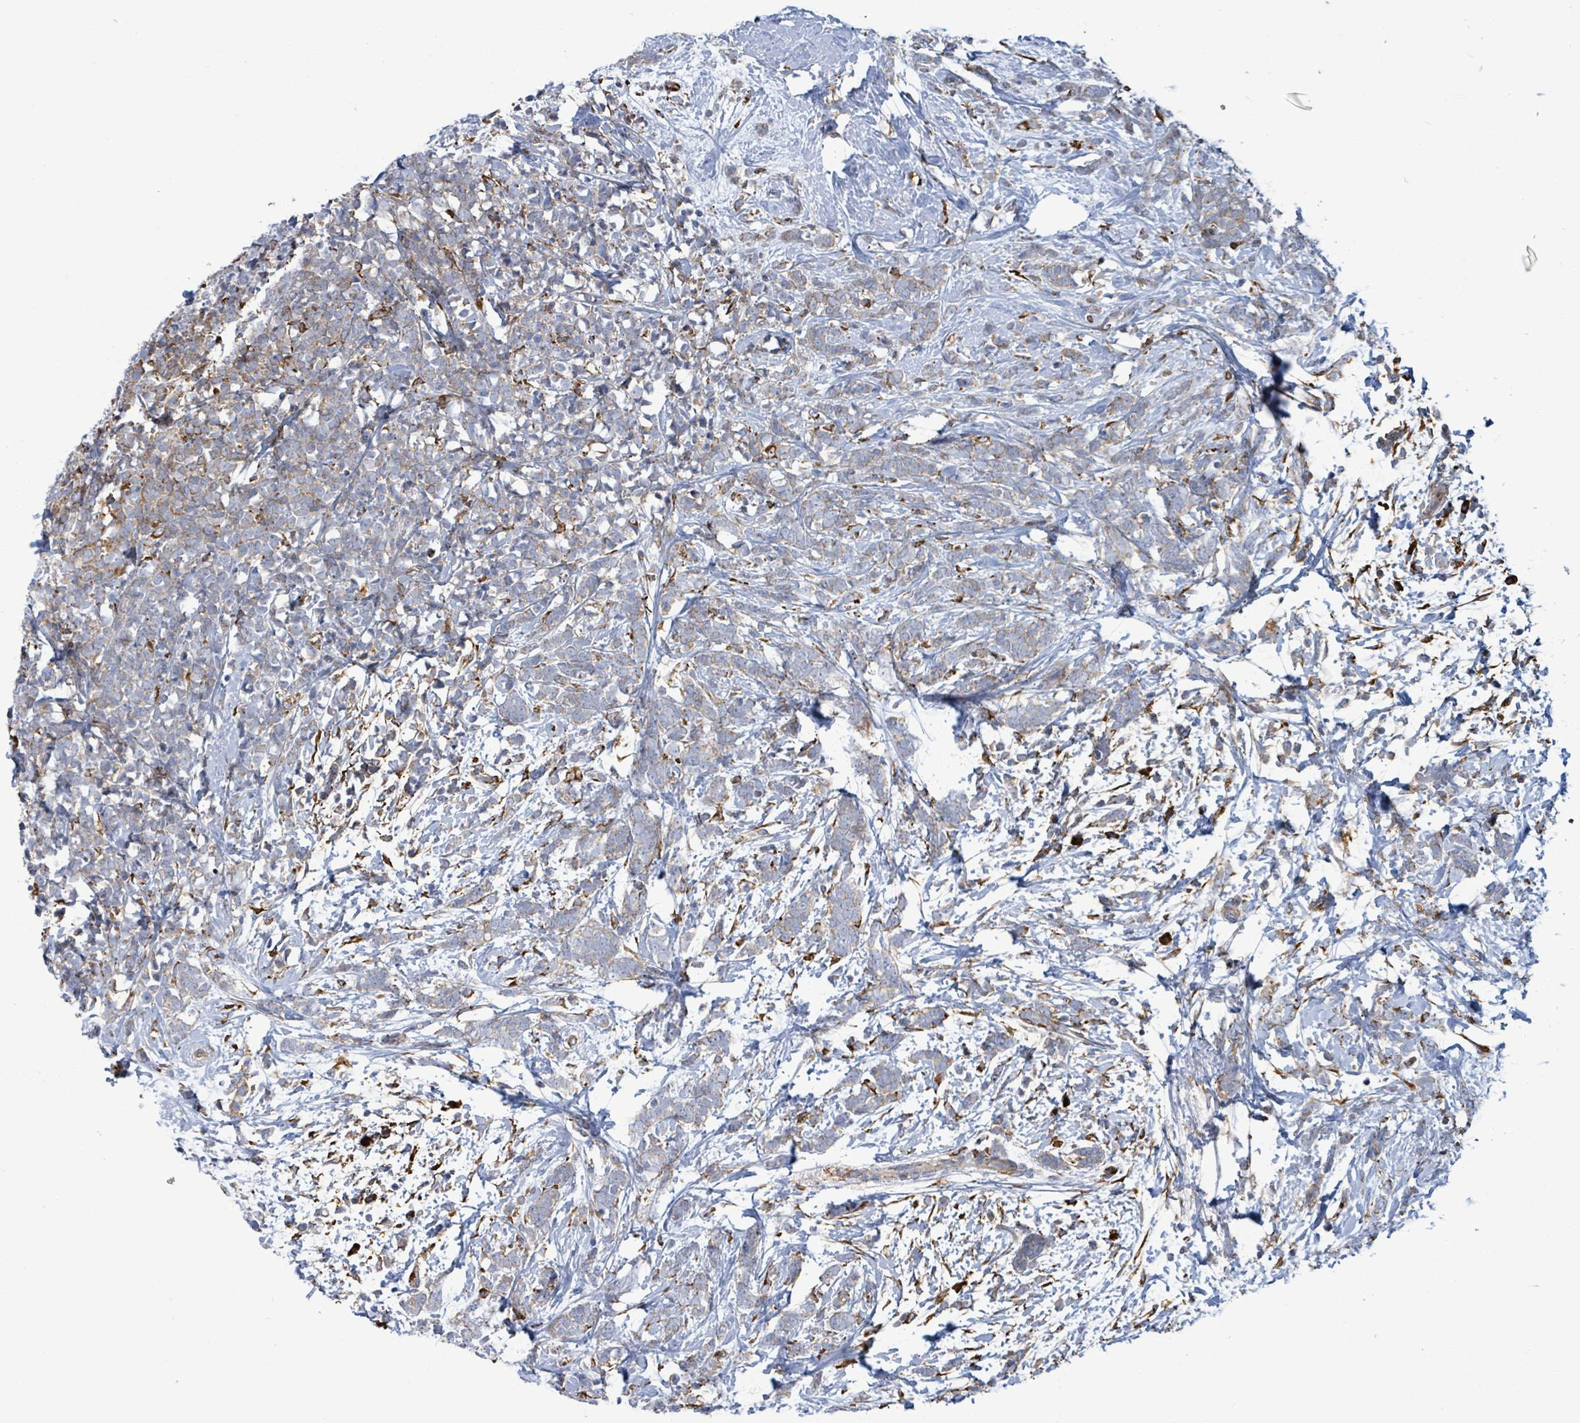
{"staining": {"intensity": "weak", "quantity": "25%-75%", "location": "cytoplasmic/membranous"}, "tissue": "breast cancer", "cell_type": "Tumor cells", "image_type": "cancer", "snomed": [{"axis": "morphology", "description": "Lobular carcinoma"}, {"axis": "topography", "description": "Breast"}], "caption": "This histopathology image demonstrates immunohistochemistry (IHC) staining of human breast cancer, with low weak cytoplasmic/membranous positivity in about 25%-75% of tumor cells.", "gene": "RFPL4A", "patient": {"sex": "female", "age": 58}}